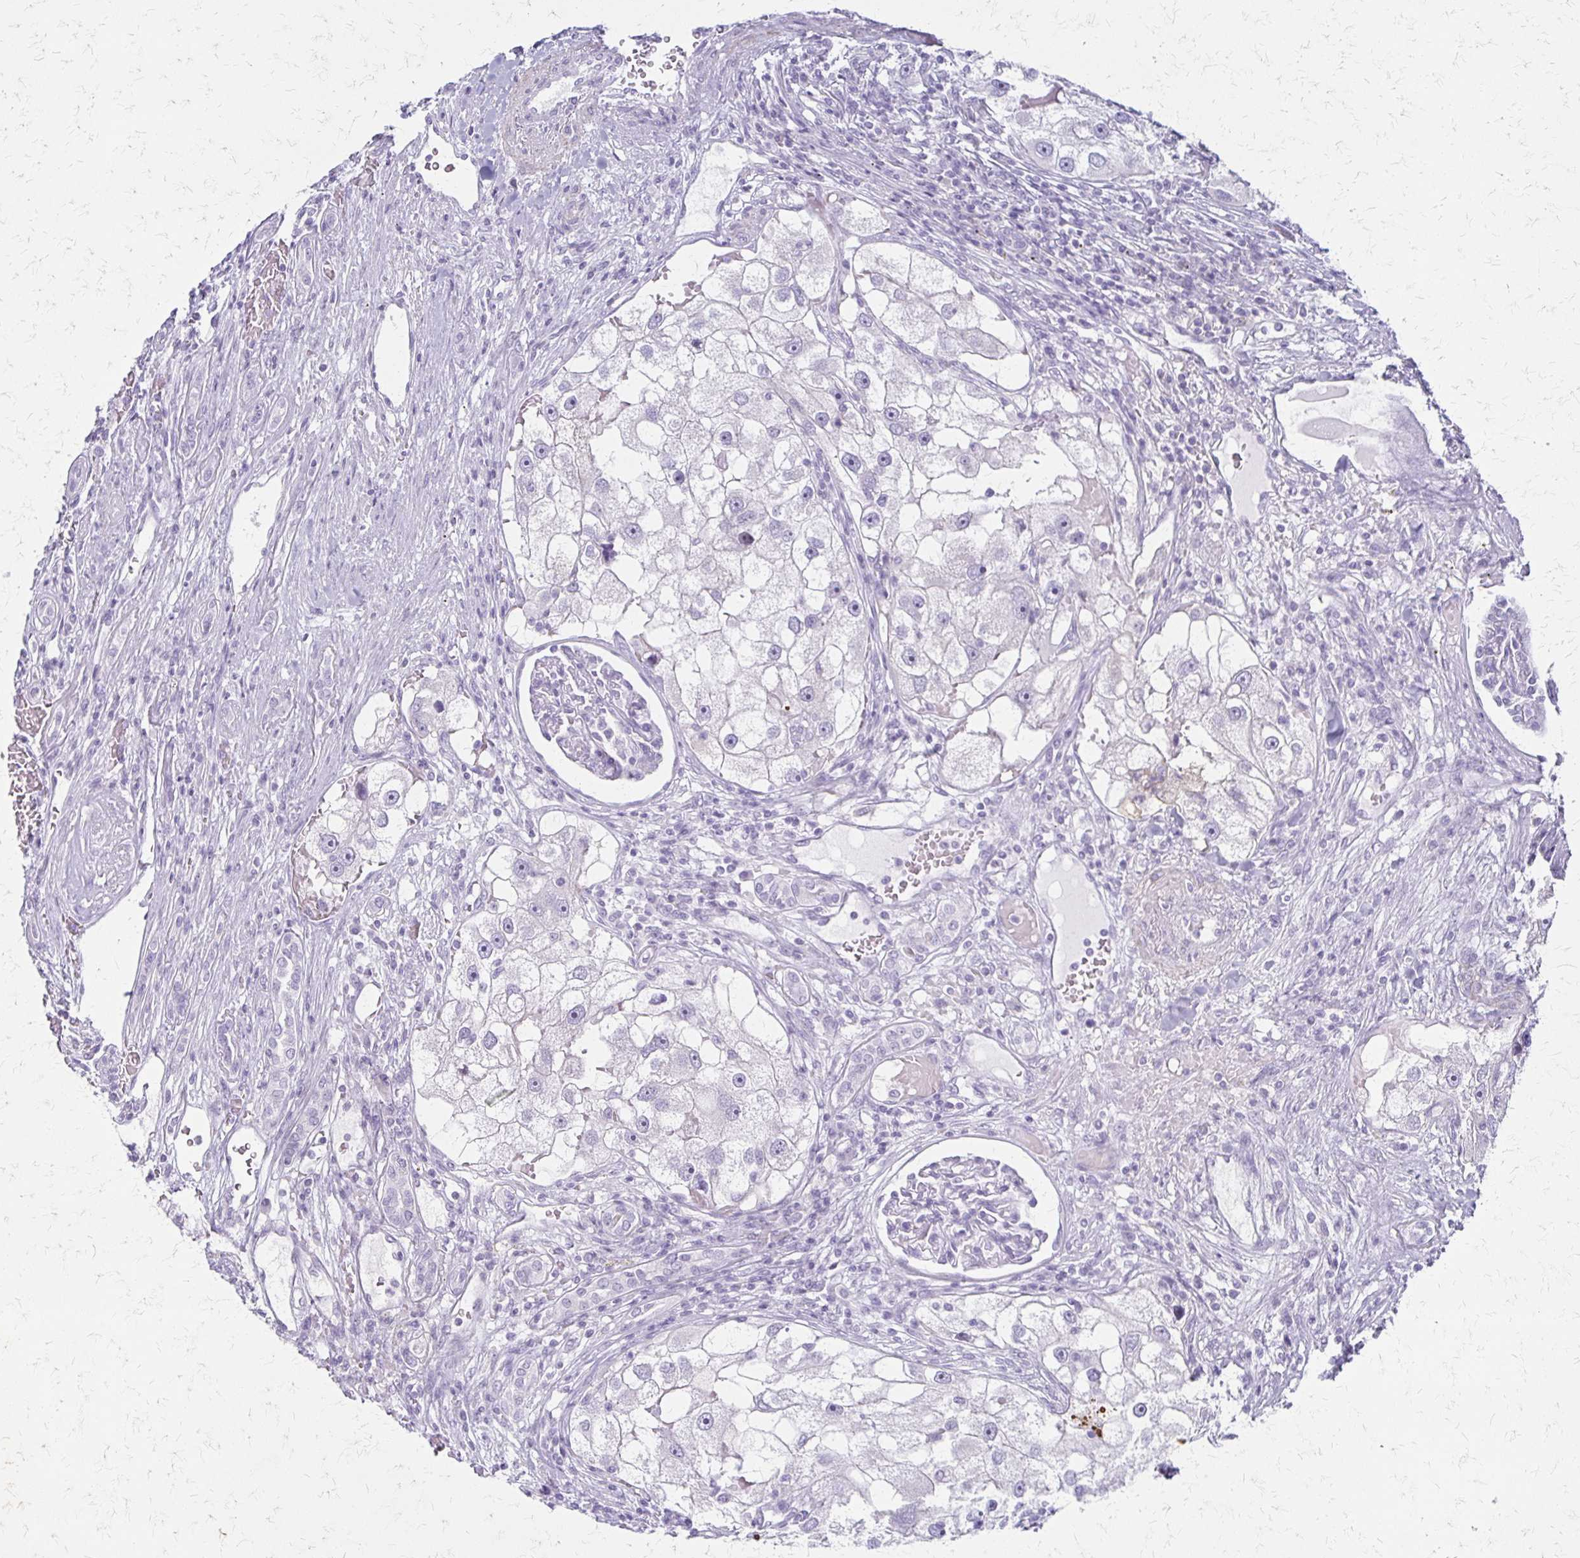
{"staining": {"intensity": "negative", "quantity": "none", "location": "none"}, "tissue": "renal cancer", "cell_type": "Tumor cells", "image_type": "cancer", "snomed": [{"axis": "morphology", "description": "Adenocarcinoma, NOS"}, {"axis": "topography", "description": "Kidney"}], "caption": "Micrograph shows no protein positivity in tumor cells of renal adenocarcinoma tissue.", "gene": "IVL", "patient": {"sex": "male", "age": 63}}